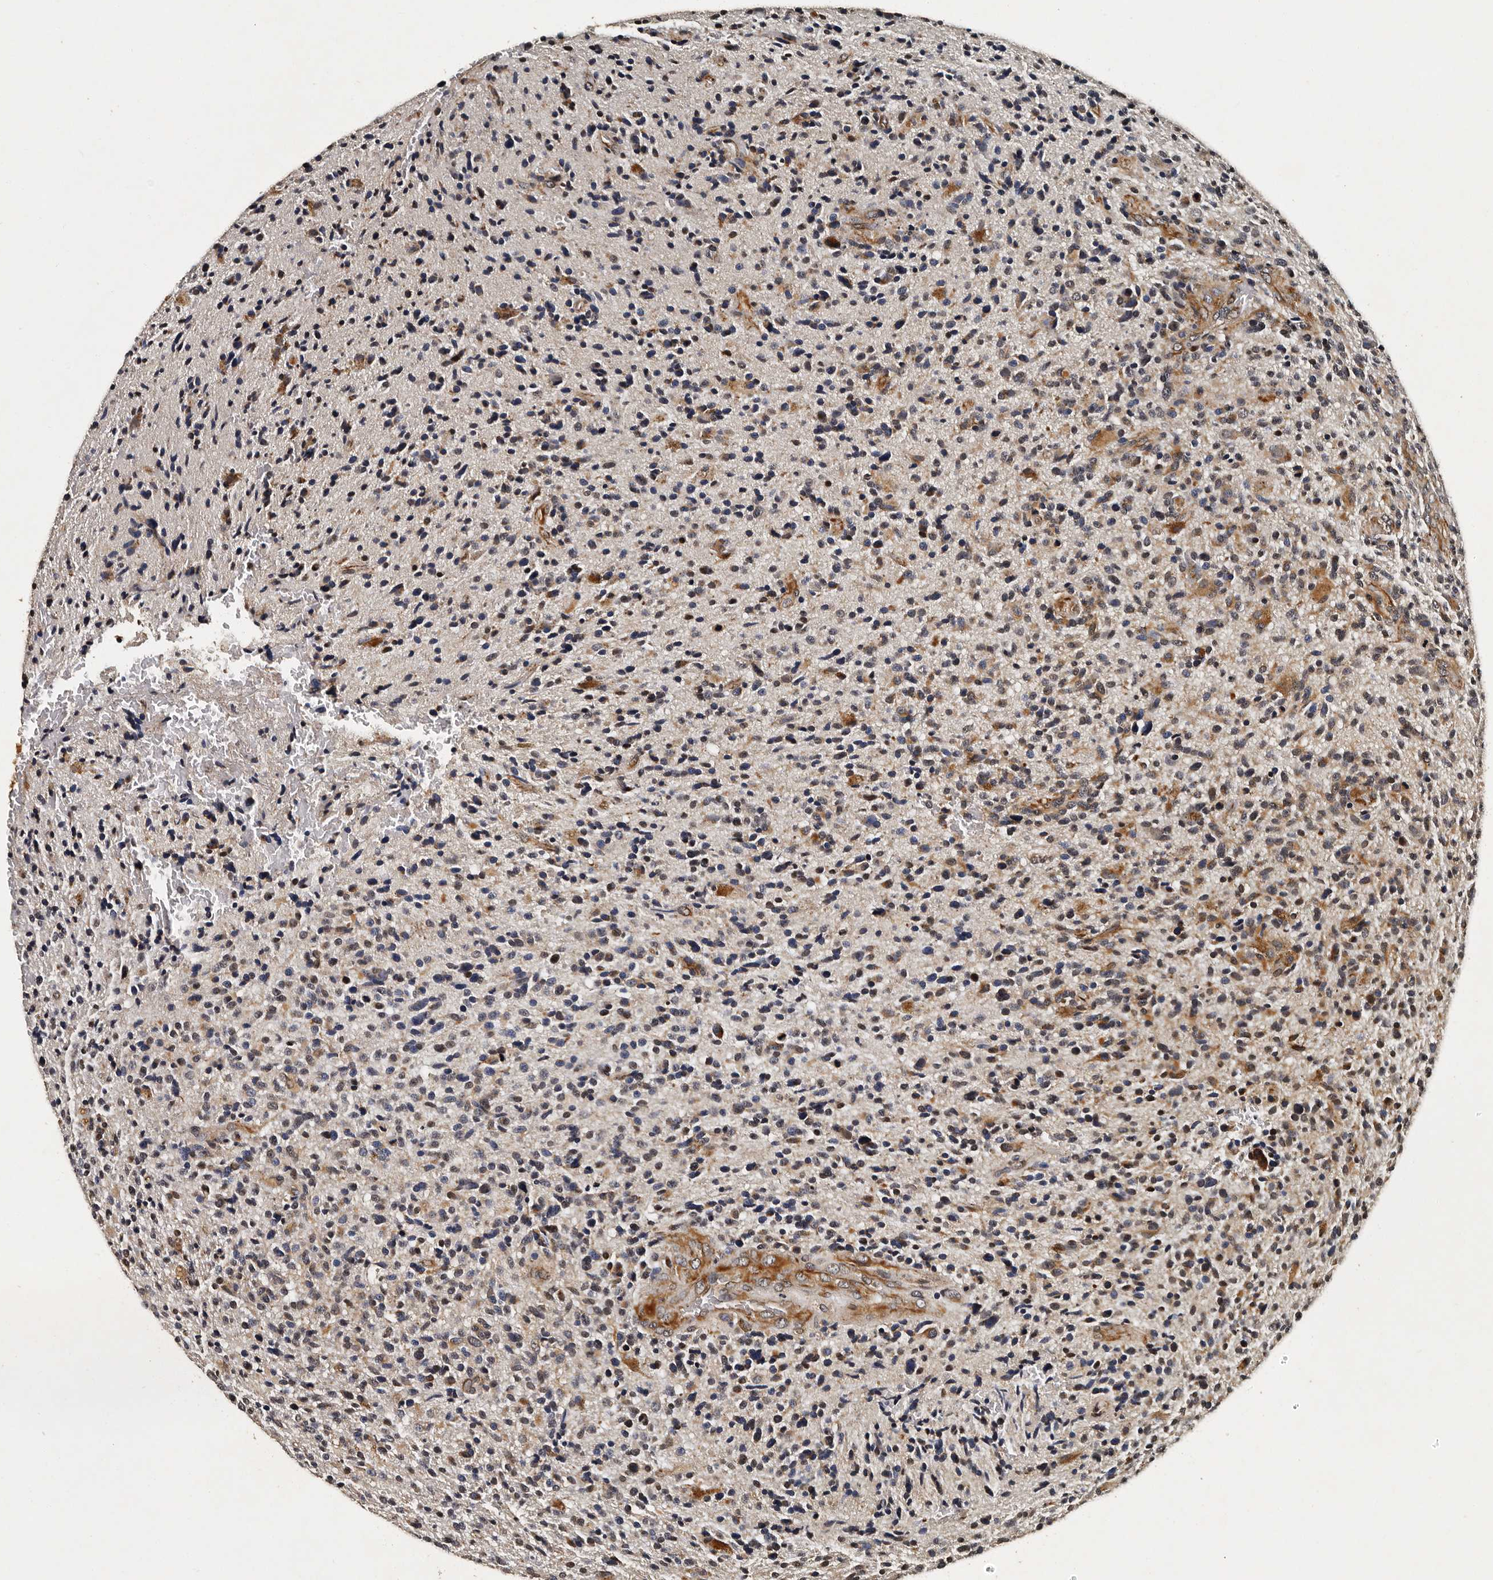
{"staining": {"intensity": "moderate", "quantity": "<25%", "location": "cytoplasmic/membranous"}, "tissue": "glioma", "cell_type": "Tumor cells", "image_type": "cancer", "snomed": [{"axis": "morphology", "description": "Glioma, malignant, High grade"}, {"axis": "topography", "description": "Brain"}], "caption": "A photomicrograph showing moderate cytoplasmic/membranous expression in about <25% of tumor cells in glioma, as visualized by brown immunohistochemical staining.", "gene": "CPNE3", "patient": {"sex": "male", "age": 72}}